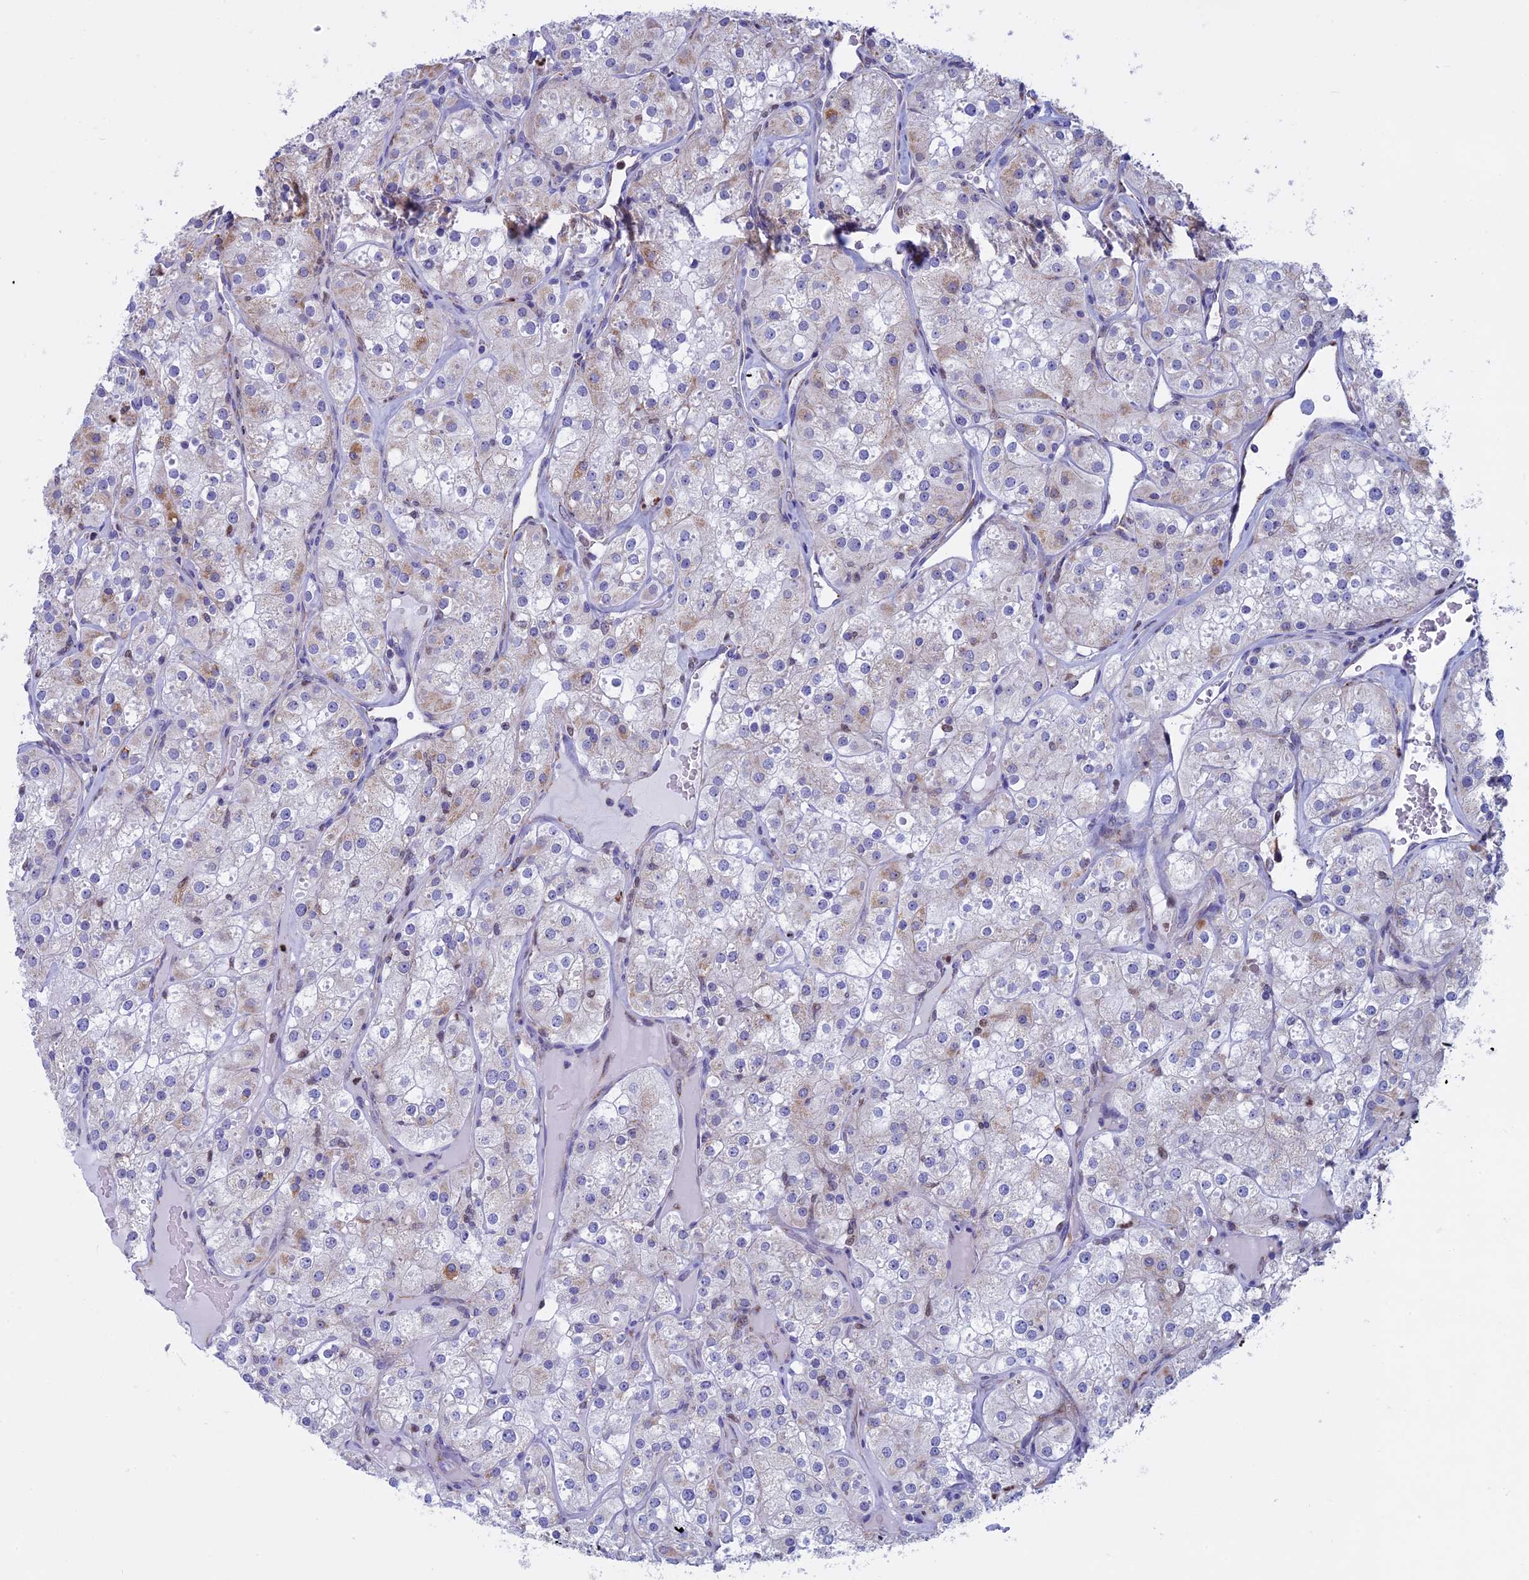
{"staining": {"intensity": "negative", "quantity": "none", "location": "none"}, "tissue": "renal cancer", "cell_type": "Tumor cells", "image_type": "cancer", "snomed": [{"axis": "morphology", "description": "Adenocarcinoma, NOS"}, {"axis": "topography", "description": "Kidney"}], "caption": "Renal adenocarcinoma was stained to show a protein in brown. There is no significant expression in tumor cells. Brightfield microscopy of IHC stained with DAB (3,3'-diaminobenzidine) (brown) and hematoxylin (blue), captured at high magnification.", "gene": "ACSS1", "patient": {"sex": "male", "age": 77}}